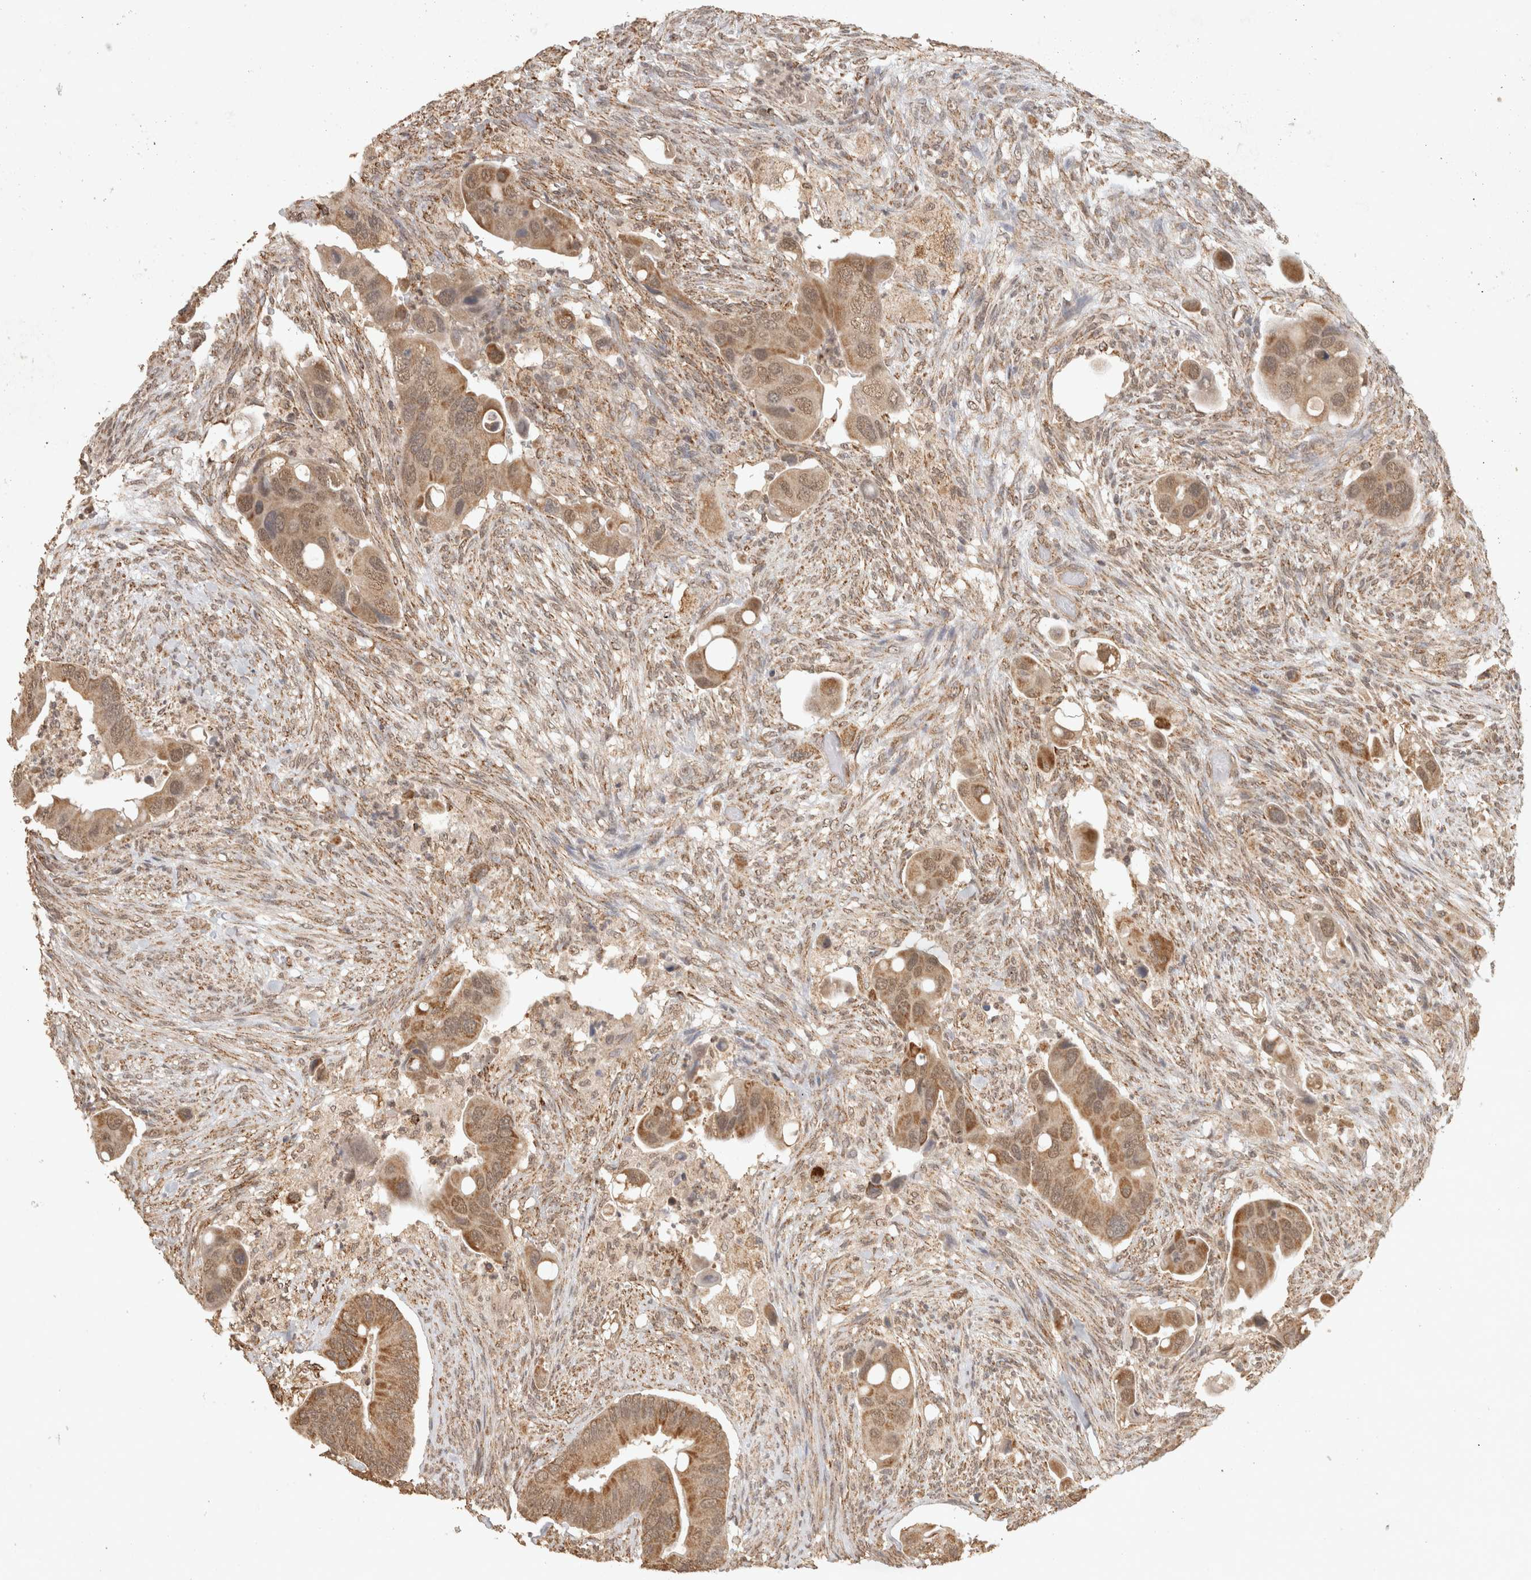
{"staining": {"intensity": "moderate", "quantity": ">75%", "location": "cytoplasmic/membranous,nuclear"}, "tissue": "colorectal cancer", "cell_type": "Tumor cells", "image_type": "cancer", "snomed": [{"axis": "morphology", "description": "Adenocarcinoma, NOS"}, {"axis": "topography", "description": "Rectum"}], "caption": "Immunohistochemical staining of human colorectal cancer reveals medium levels of moderate cytoplasmic/membranous and nuclear protein positivity in approximately >75% of tumor cells.", "gene": "BNIP3L", "patient": {"sex": "female", "age": 57}}